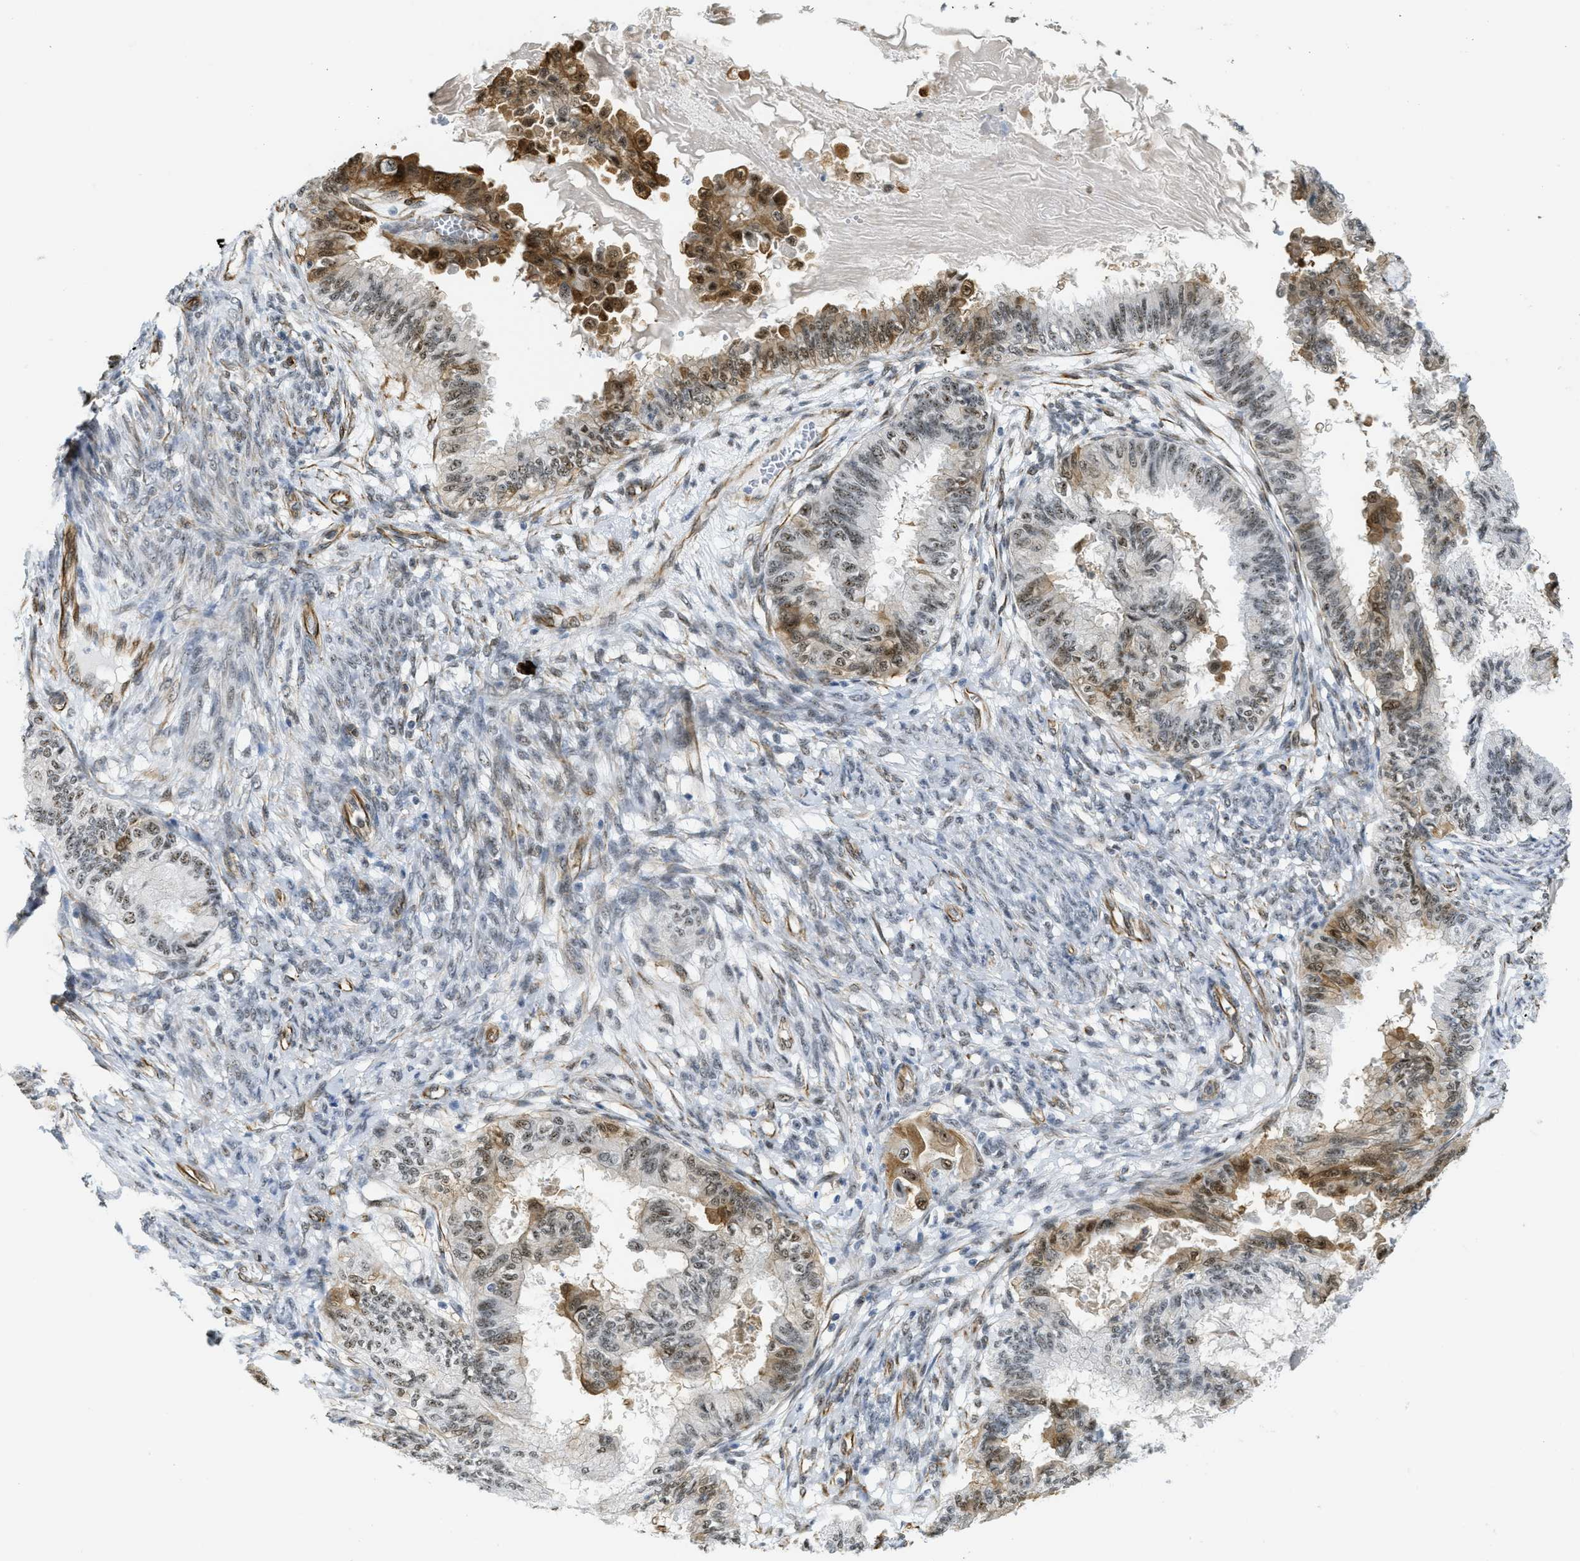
{"staining": {"intensity": "moderate", "quantity": ">75%", "location": "cytoplasmic/membranous,nuclear"}, "tissue": "cervical cancer", "cell_type": "Tumor cells", "image_type": "cancer", "snomed": [{"axis": "morphology", "description": "Normal tissue, NOS"}, {"axis": "morphology", "description": "Adenocarcinoma, NOS"}, {"axis": "topography", "description": "Cervix"}, {"axis": "topography", "description": "Endometrium"}], "caption": "Cervical cancer (adenocarcinoma) tissue displays moderate cytoplasmic/membranous and nuclear expression in approximately >75% of tumor cells, visualized by immunohistochemistry.", "gene": "LRRC8B", "patient": {"sex": "female", "age": 86}}